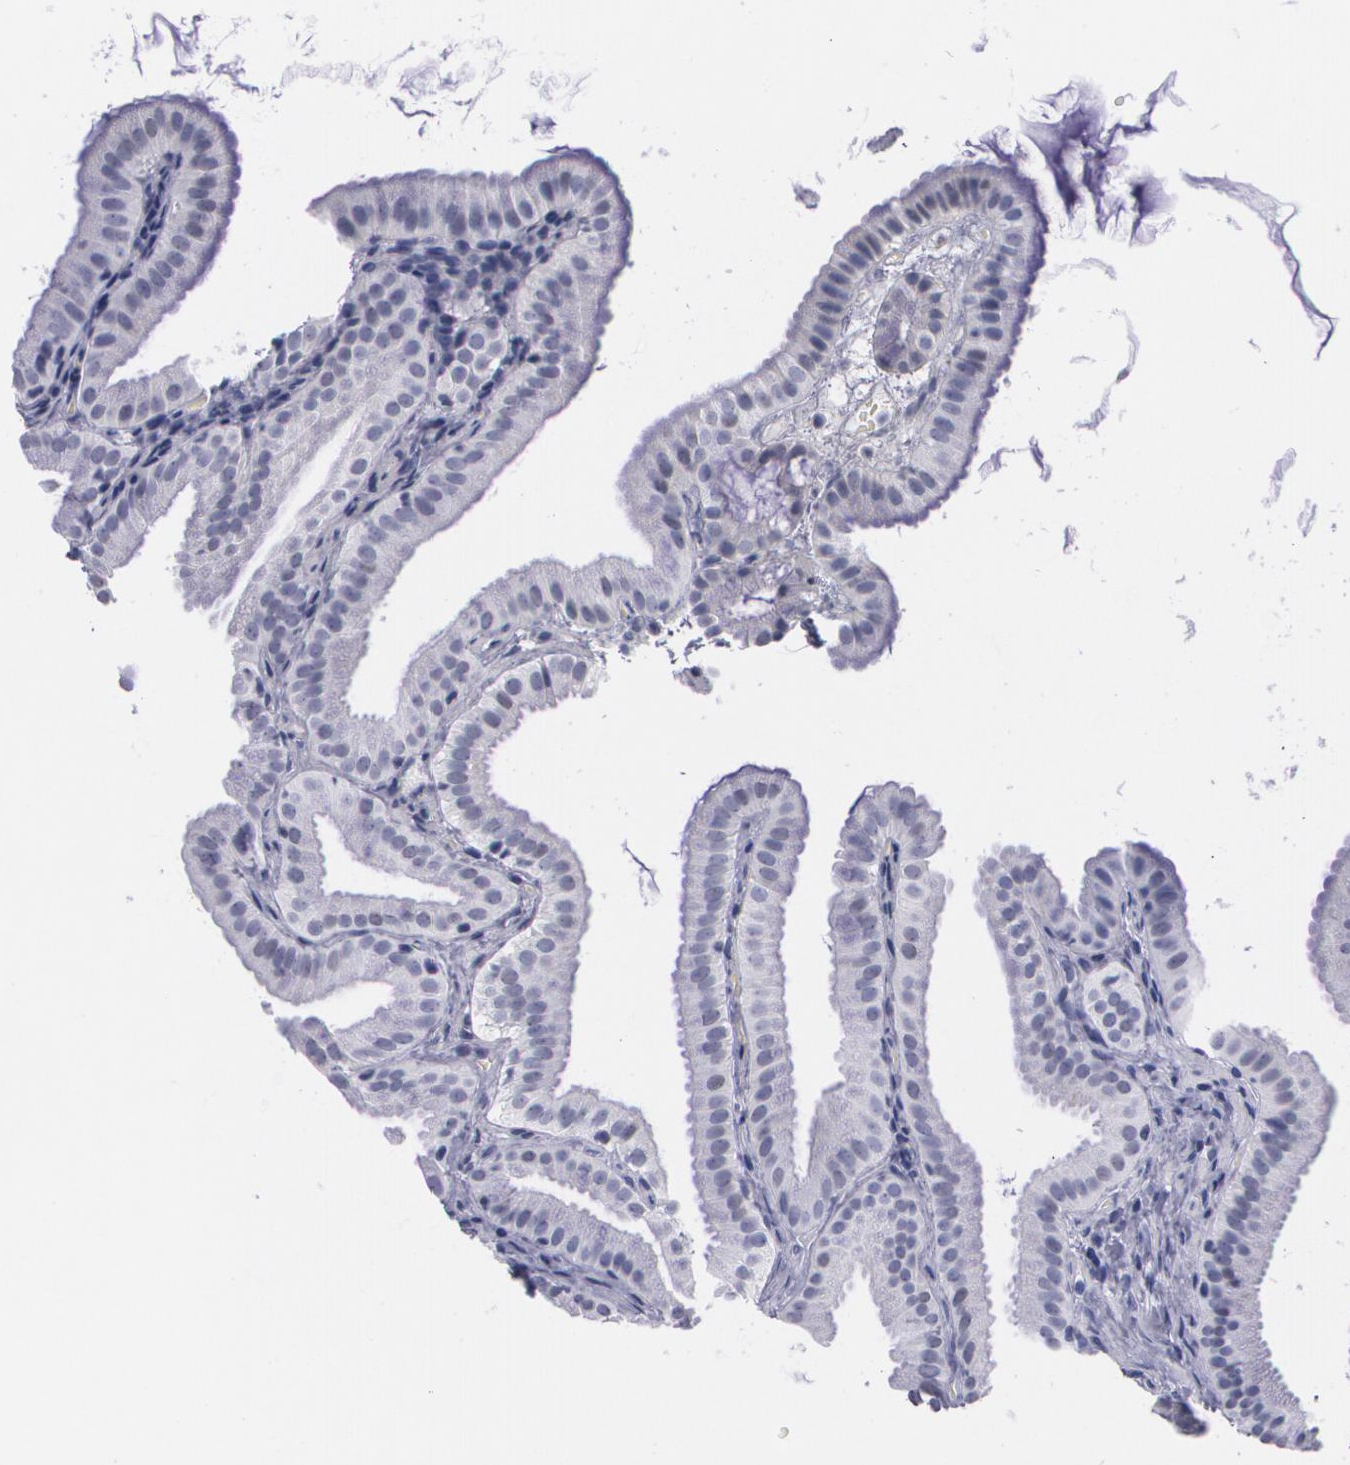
{"staining": {"intensity": "negative", "quantity": "none", "location": "none"}, "tissue": "gallbladder", "cell_type": "Glandular cells", "image_type": "normal", "snomed": [{"axis": "morphology", "description": "Normal tissue, NOS"}, {"axis": "topography", "description": "Gallbladder"}], "caption": "There is no significant positivity in glandular cells of gallbladder. (Stains: DAB (3,3'-diaminobenzidine) immunohistochemistry (IHC) with hematoxylin counter stain, Microscopy: brightfield microscopy at high magnification).", "gene": "TP53", "patient": {"sex": "female", "age": 63}}